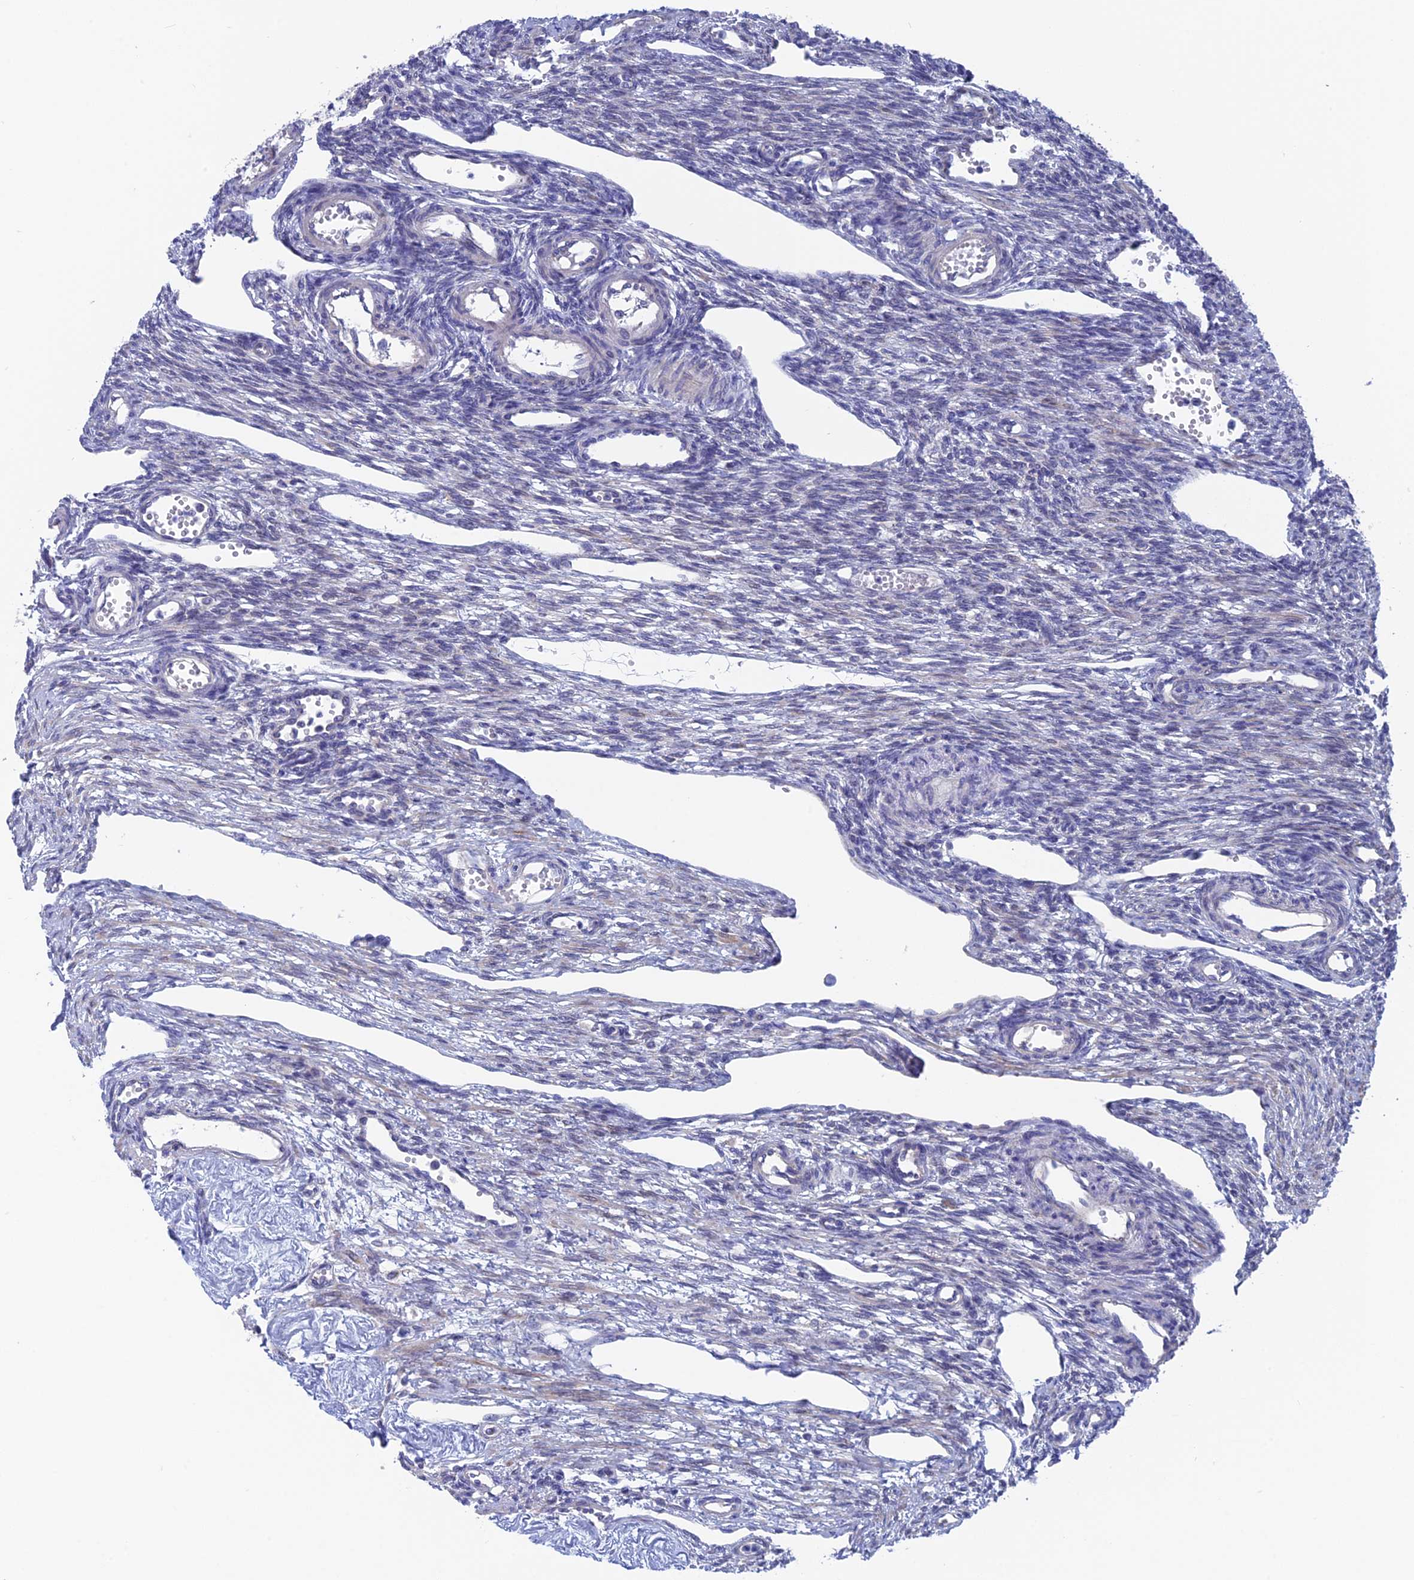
{"staining": {"intensity": "negative", "quantity": "none", "location": "none"}, "tissue": "ovary", "cell_type": "Ovarian stroma cells", "image_type": "normal", "snomed": [{"axis": "morphology", "description": "Normal tissue, NOS"}, {"axis": "morphology", "description": "Cyst, NOS"}, {"axis": "topography", "description": "Ovary"}], "caption": "This is an immunohistochemistry image of benign ovary. There is no positivity in ovarian stroma cells.", "gene": "AK4P3", "patient": {"sex": "female", "age": 33}}